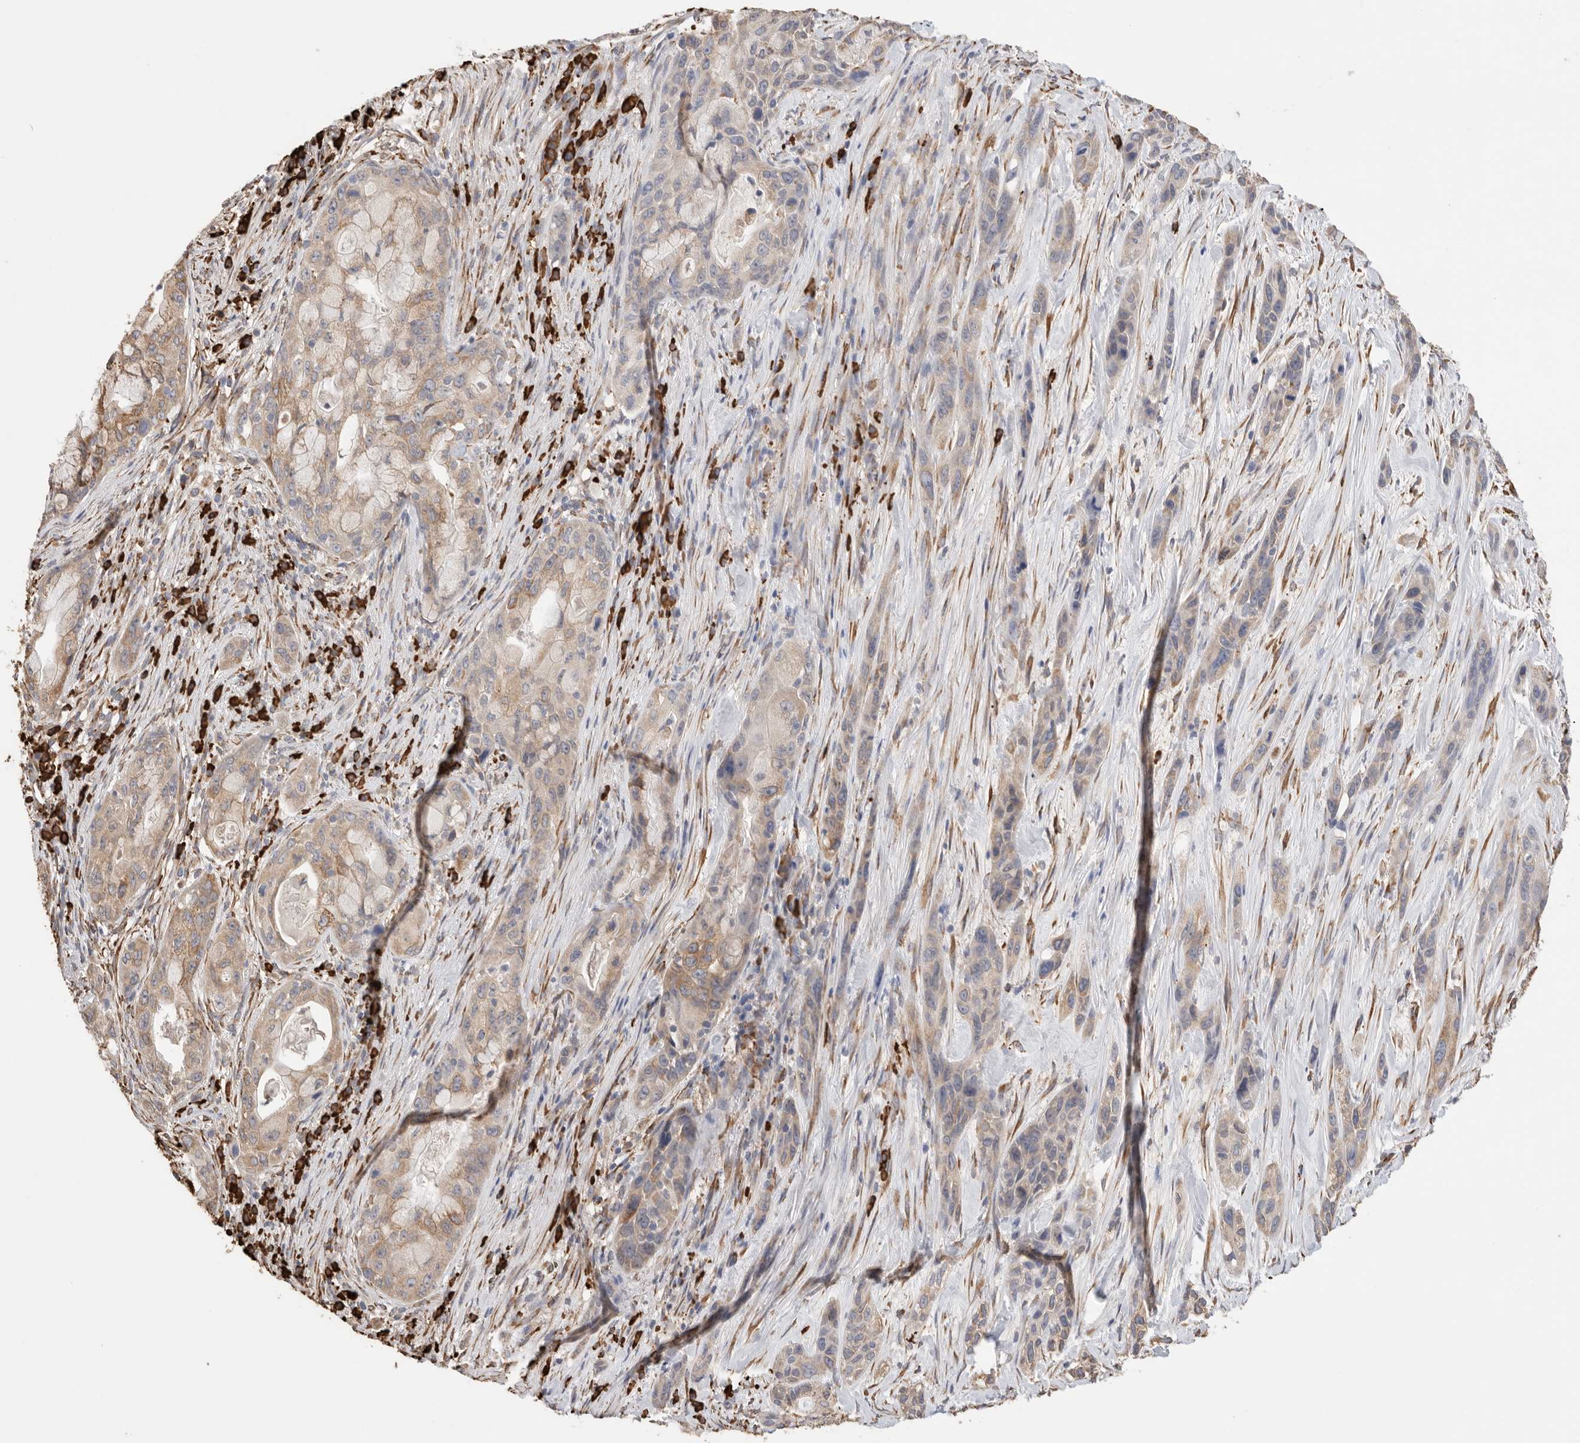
{"staining": {"intensity": "weak", "quantity": ">75%", "location": "cytoplasmic/membranous"}, "tissue": "pancreatic cancer", "cell_type": "Tumor cells", "image_type": "cancer", "snomed": [{"axis": "morphology", "description": "Adenocarcinoma, NOS"}, {"axis": "topography", "description": "Pancreas"}], "caption": "Immunohistochemistry (IHC) histopathology image of human pancreatic adenocarcinoma stained for a protein (brown), which reveals low levels of weak cytoplasmic/membranous positivity in about >75% of tumor cells.", "gene": "BLOC1S5", "patient": {"sex": "male", "age": 53}}